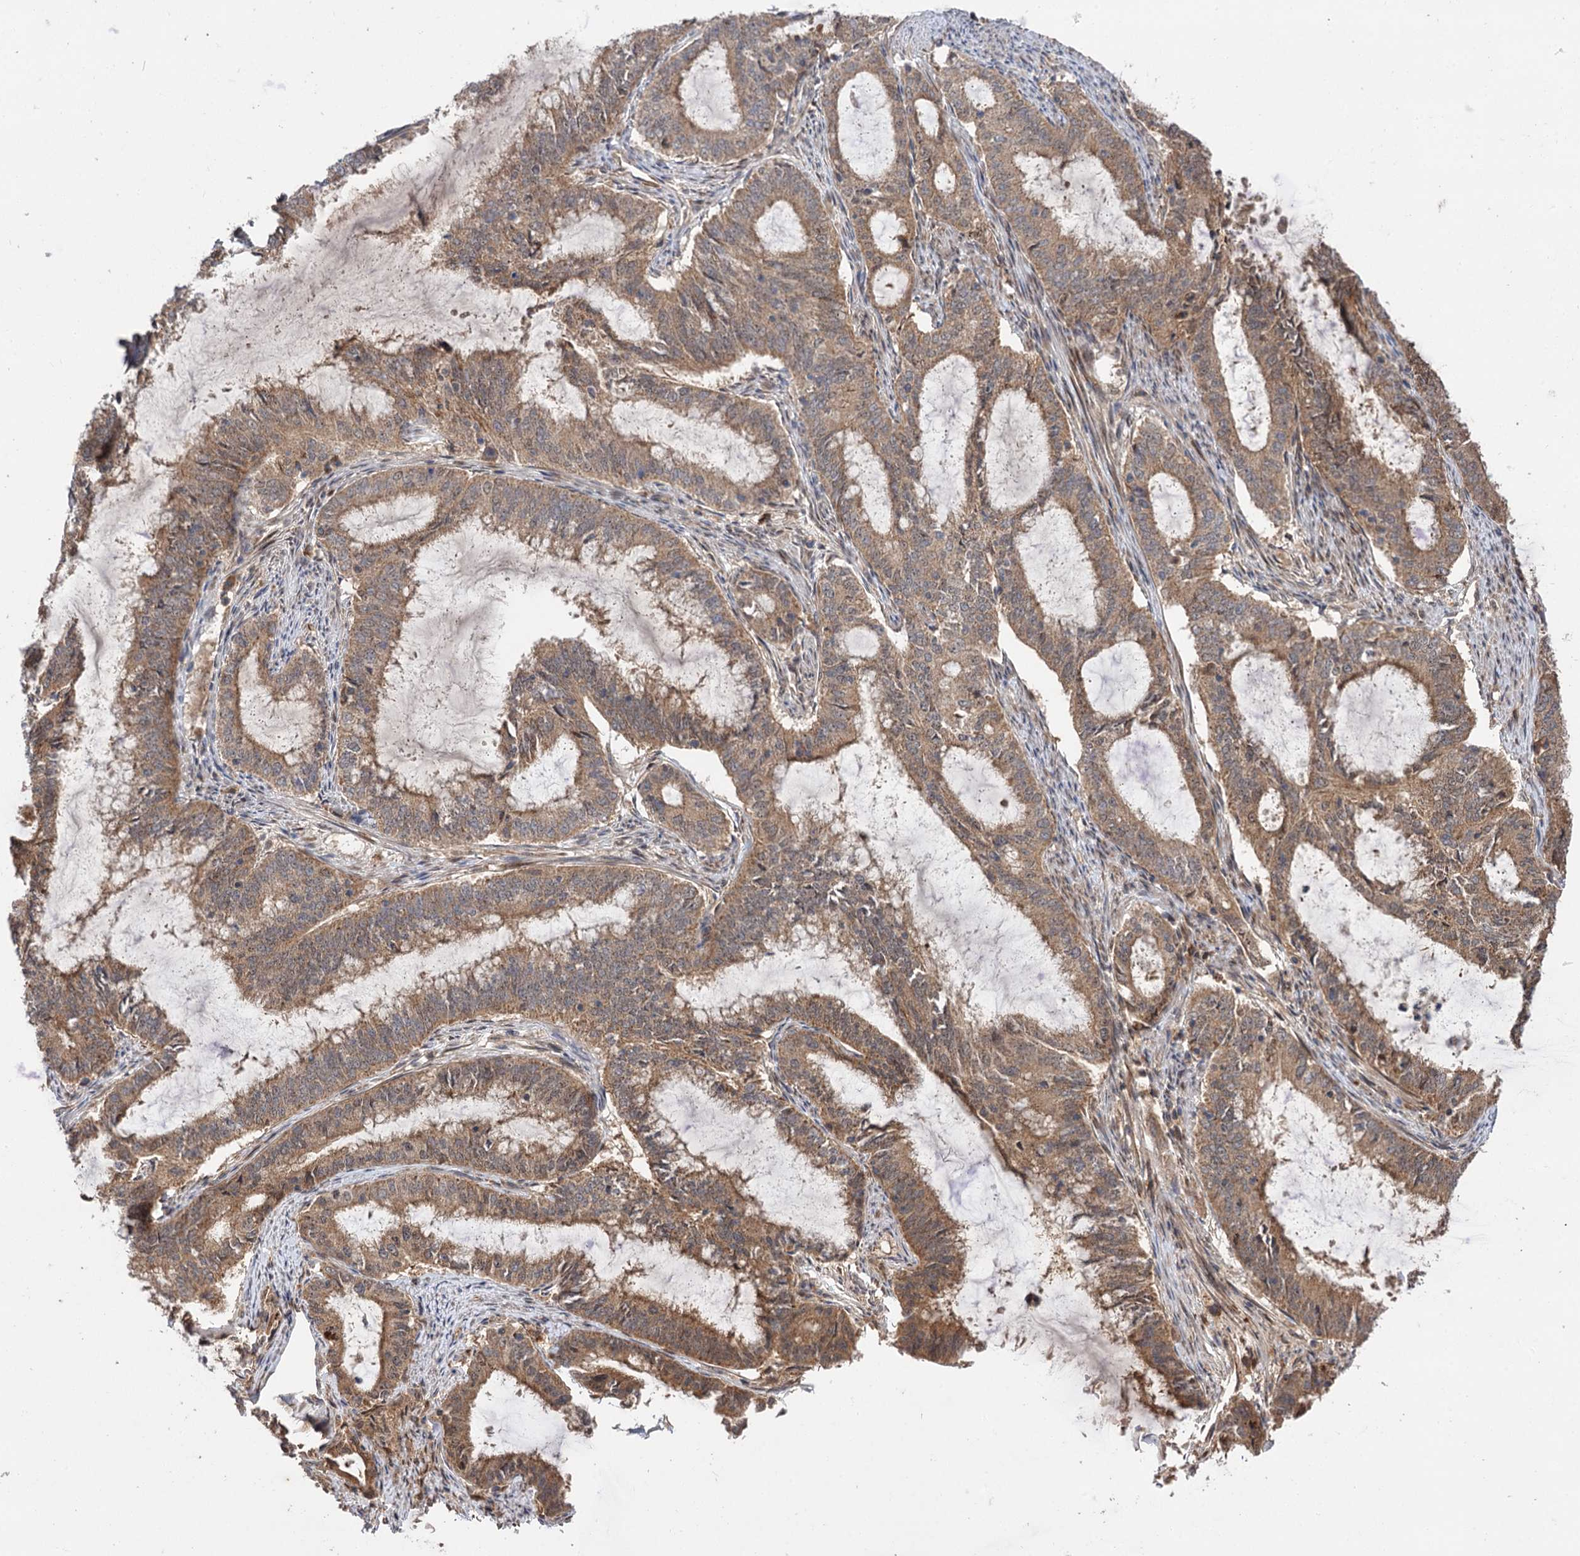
{"staining": {"intensity": "moderate", "quantity": ">75%", "location": "cytoplasmic/membranous"}, "tissue": "endometrial cancer", "cell_type": "Tumor cells", "image_type": "cancer", "snomed": [{"axis": "morphology", "description": "Adenocarcinoma, NOS"}, {"axis": "topography", "description": "Endometrium"}], "caption": "Adenocarcinoma (endometrial) tissue shows moderate cytoplasmic/membranous expression in about >75% of tumor cells", "gene": "FBXW8", "patient": {"sex": "female", "age": 51}}